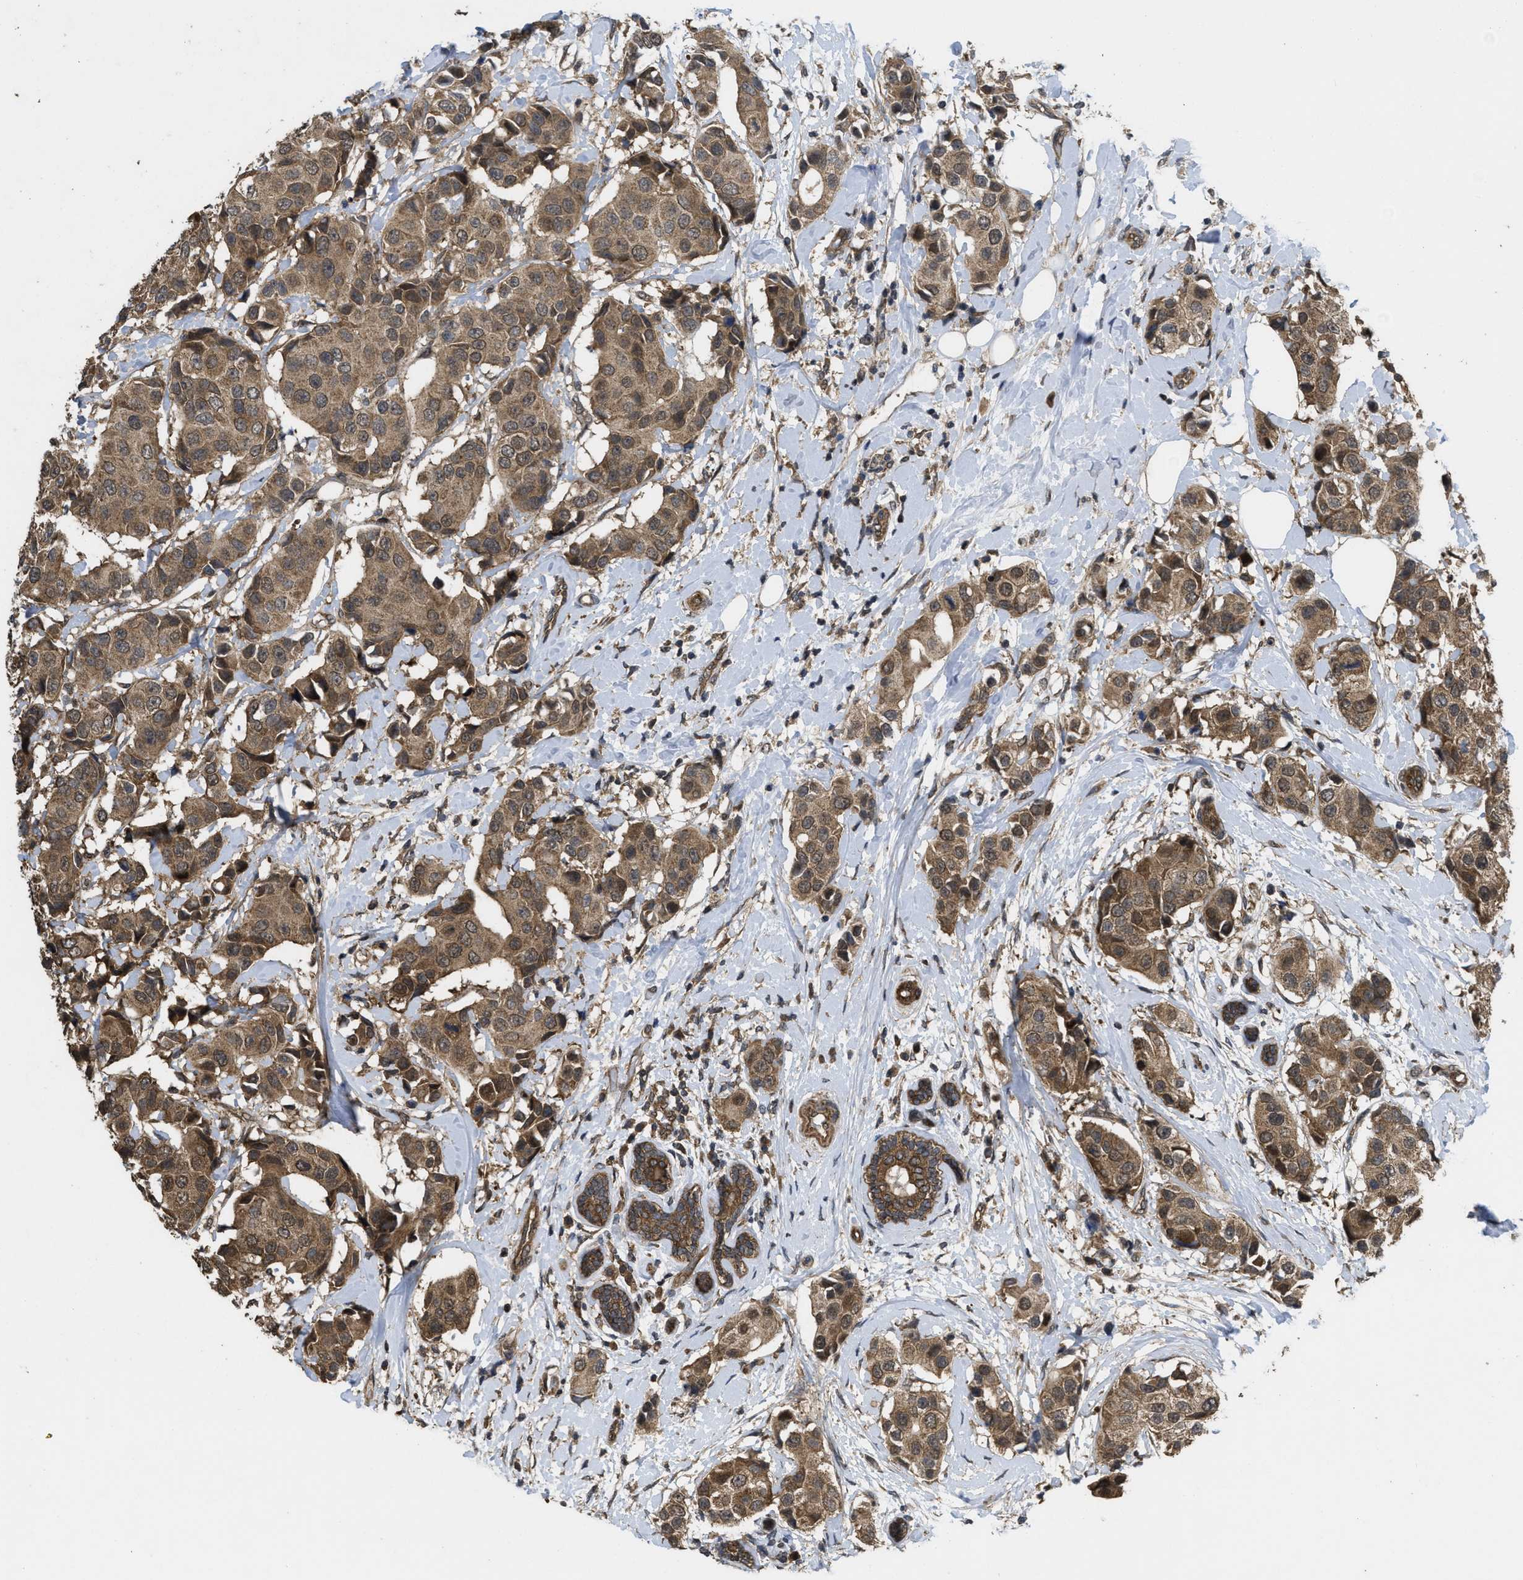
{"staining": {"intensity": "moderate", "quantity": ">75%", "location": "cytoplasmic/membranous"}, "tissue": "breast cancer", "cell_type": "Tumor cells", "image_type": "cancer", "snomed": [{"axis": "morphology", "description": "Normal tissue, NOS"}, {"axis": "morphology", "description": "Duct carcinoma"}, {"axis": "topography", "description": "Breast"}], "caption": "Immunohistochemistry (IHC) (DAB (3,3'-diaminobenzidine)) staining of breast infiltrating ductal carcinoma demonstrates moderate cytoplasmic/membranous protein positivity in approximately >75% of tumor cells. (Brightfield microscopy of DAB IHC at high magnification).", "gene": "FZD6", "patient": {"sex": "female", "age": 39}}